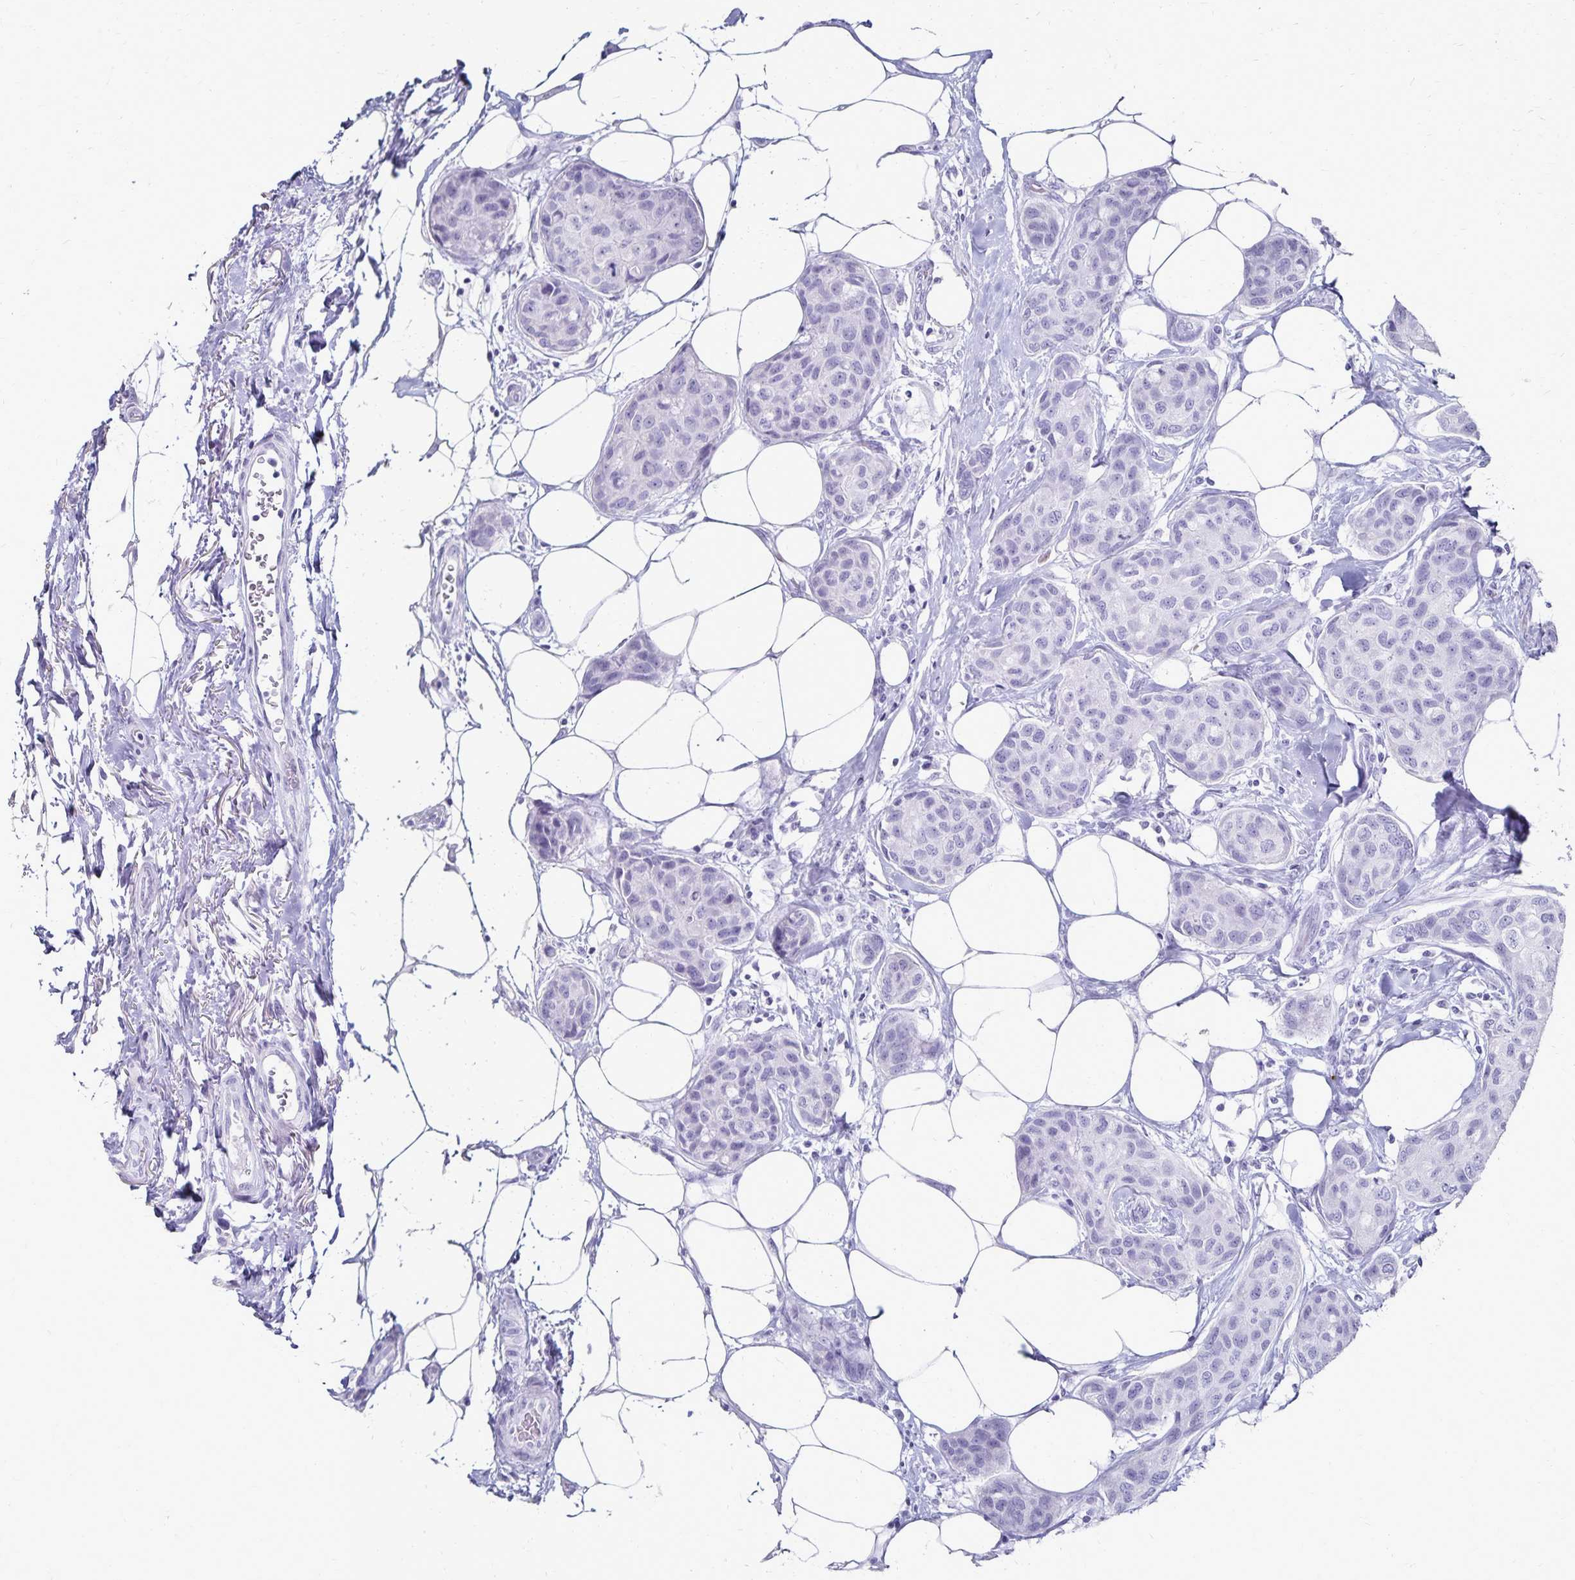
{"staining": {"intensity": "negative", "quantity": "none", "location": "none"}, "tissue": "breast cancer", "cell_type": "Tumor cells", "image_type": "cancer", "snomed": [{"axis": "morphology", "description": "Duct carcinoma"}, {"axis": "topography", "description": "Breast"}], "caption": "A high-resolution photomicrograph shows IHC staining of breast cancer, which reveals no significant expression in tumor cells.", "gene": "GIP", "patient": {"sex": "female", "age": 80}}